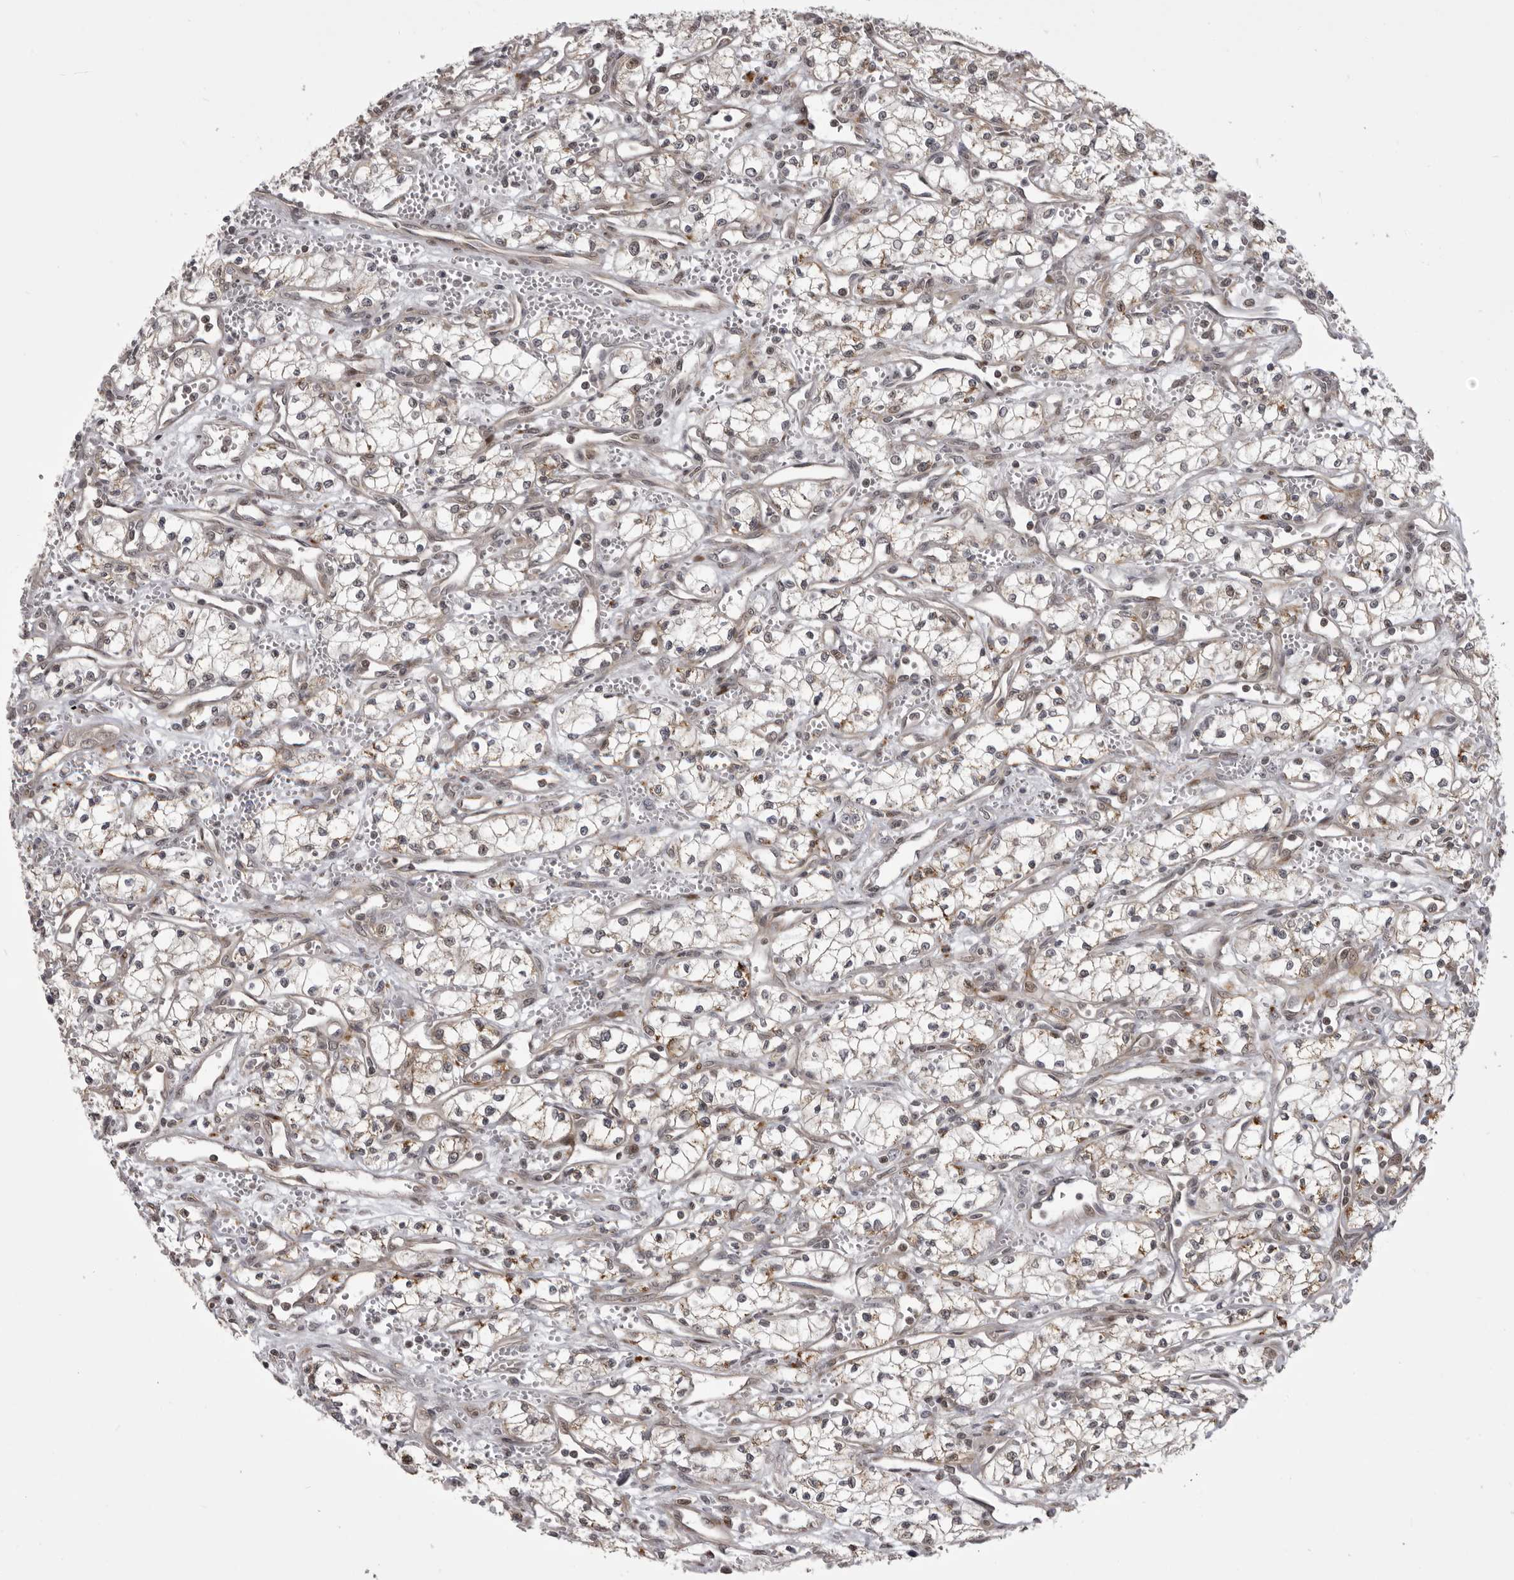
{"staining": {"intensity": "weak", "quantity": "<25%", "location": "cytoplasmic/membranous,nuclear"}, "tissue": "renal cancer", "cell_type": "Tumor cells", "image_type": "cancer", "snomed": [{"axis": "morphology", "description": "Adenocarcinoma, NOS"}, {"axis": "topography", "description": "Kidney"}], "caption": "Image shows no protein staining in tumor cells of adenocarcinoma (renal) tissue. (DAB IHC with hematoxylin counter stain).", "gene": "C1orf109", "patient": {"sex": "male", "age": 59}}